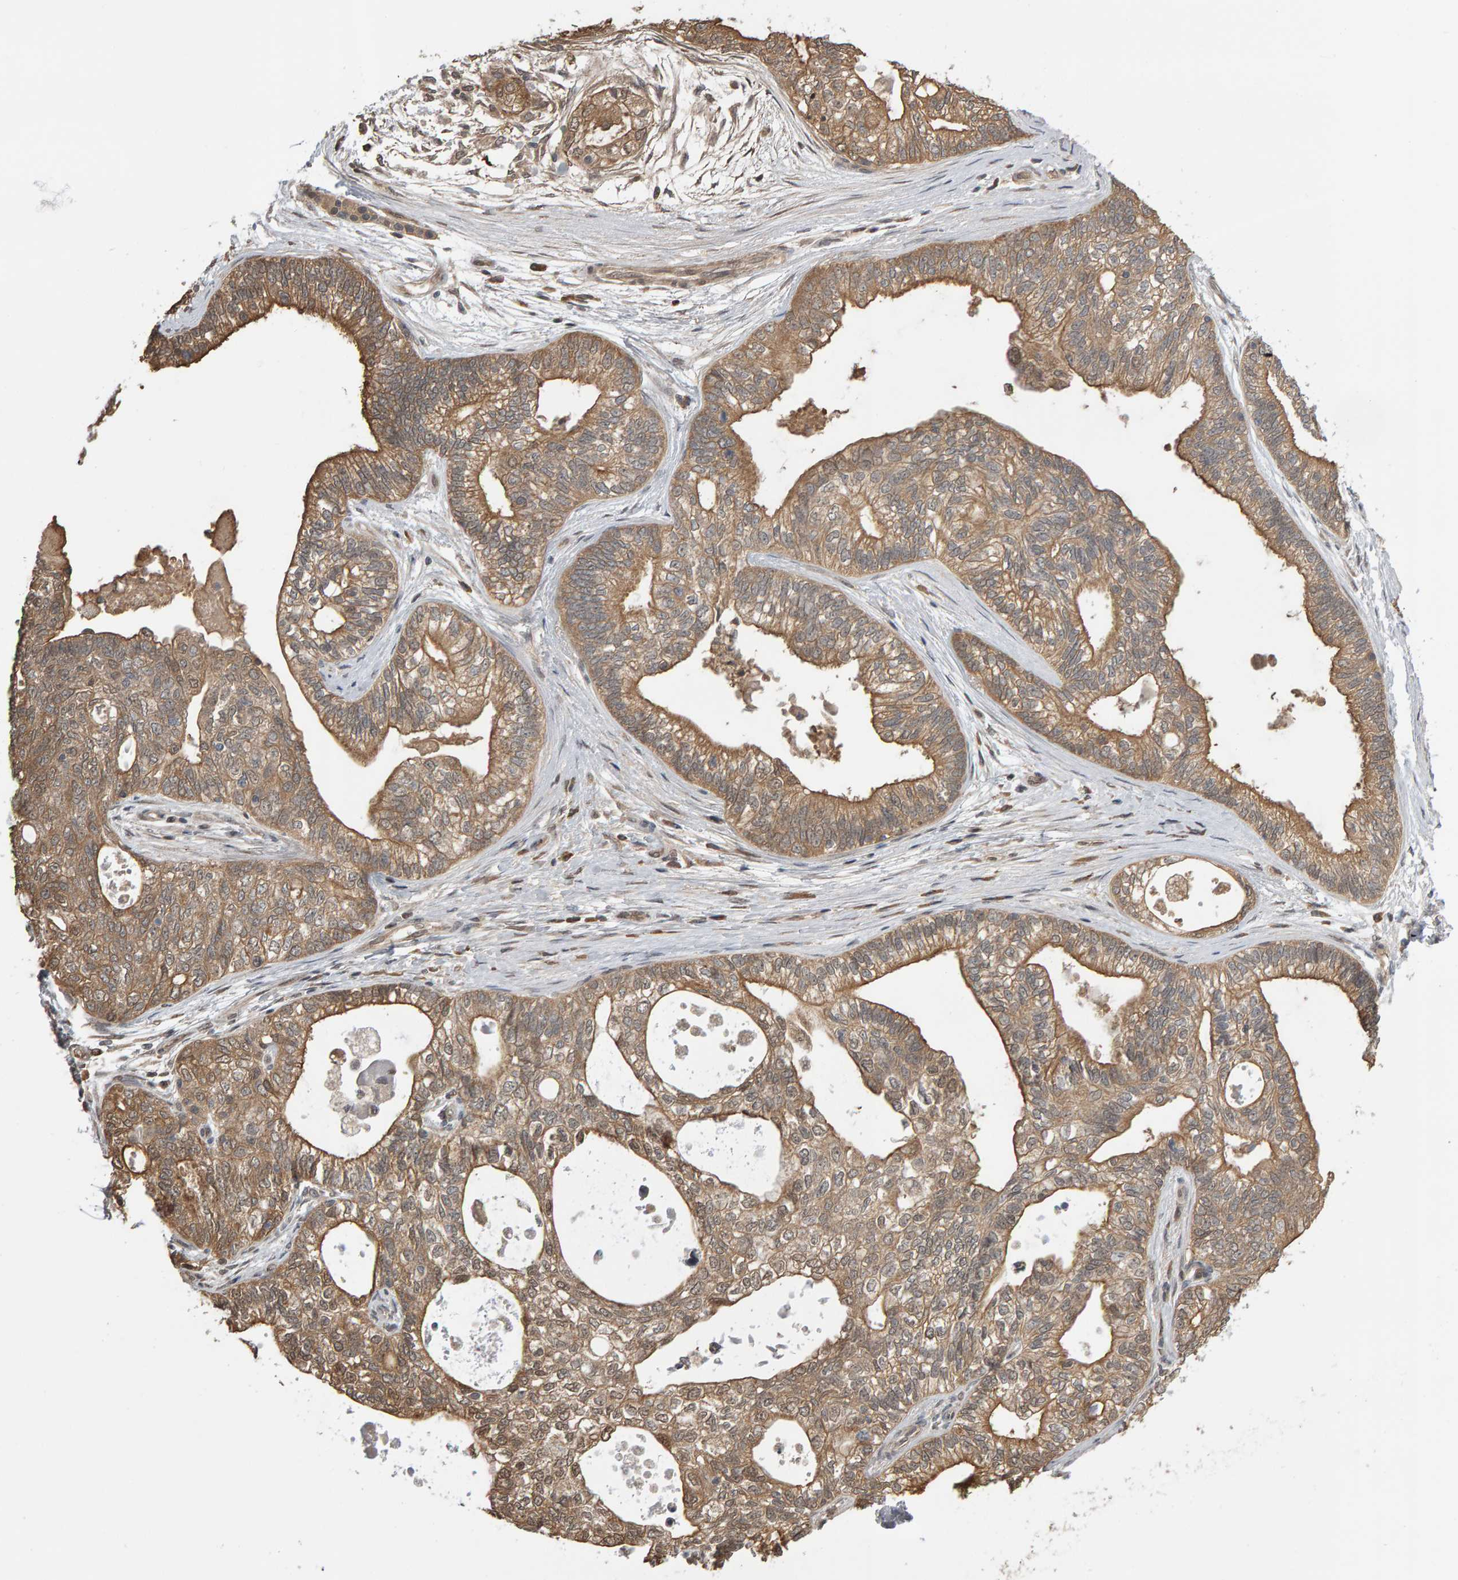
{"staining": {"intensity": "moderate", "quantity": ">75%", "location": "cytoplasmic/membranous"}, "tissue": "pancreatic cancer", "cell_type": "Tumor cells", "image_type": "cancer", "snomed": [{"axis": "morphology", "description": "Adenocarcinoma, NOS"}, {"axis": "topography", "description": "Pancreas"}], "caption": "Protein staining of pancreatic adenocarcinoma tissue reveals moderate cytoplasmic/membranous positivity in about >75% of tumor cells.", "gene": "COASY", "patient": {"sex": "male", "age": 72}}